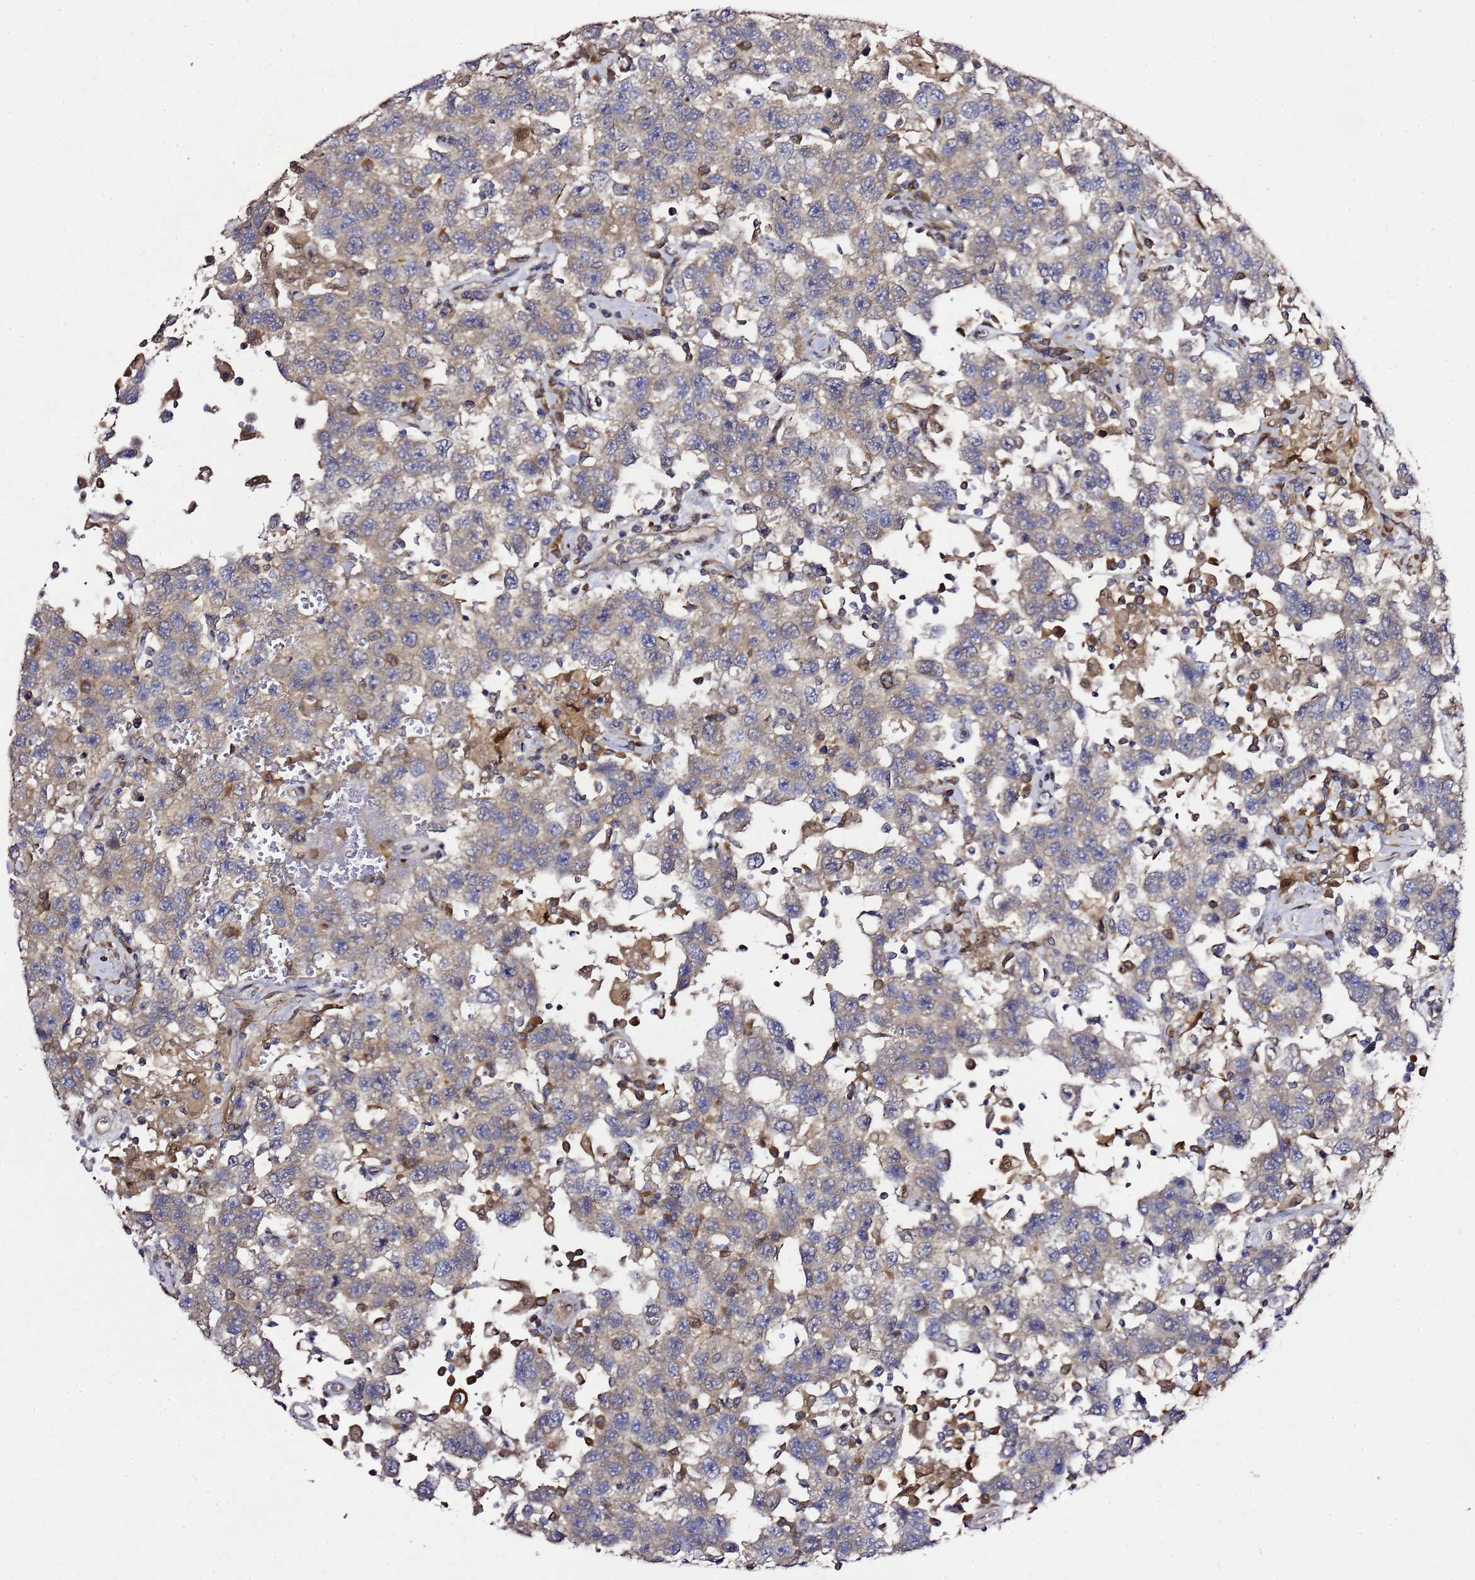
{"staining": {"intensity": "negative", "quantity": "none", "location": "none"}, "tissue": "testis cancer", "cell_type": "Tumor cells", "image_type": "cancer", "snomed": [{"axis": "morphology", "description": "Seminoma, NOS"}, {"axis": "topography", "description": "Testis"}], "caption": "Tumor cells are negative for protein expression in human testis cancer (seminoma). (Stains: DAB (3,3'-diaminobenzidine) immunohistochemistry with hematoxylin counter stain, Microscopy: brightfield microscopy at high magnification).", "gene": "ALG3", "patient": {"sex": "male", "age": 41}}